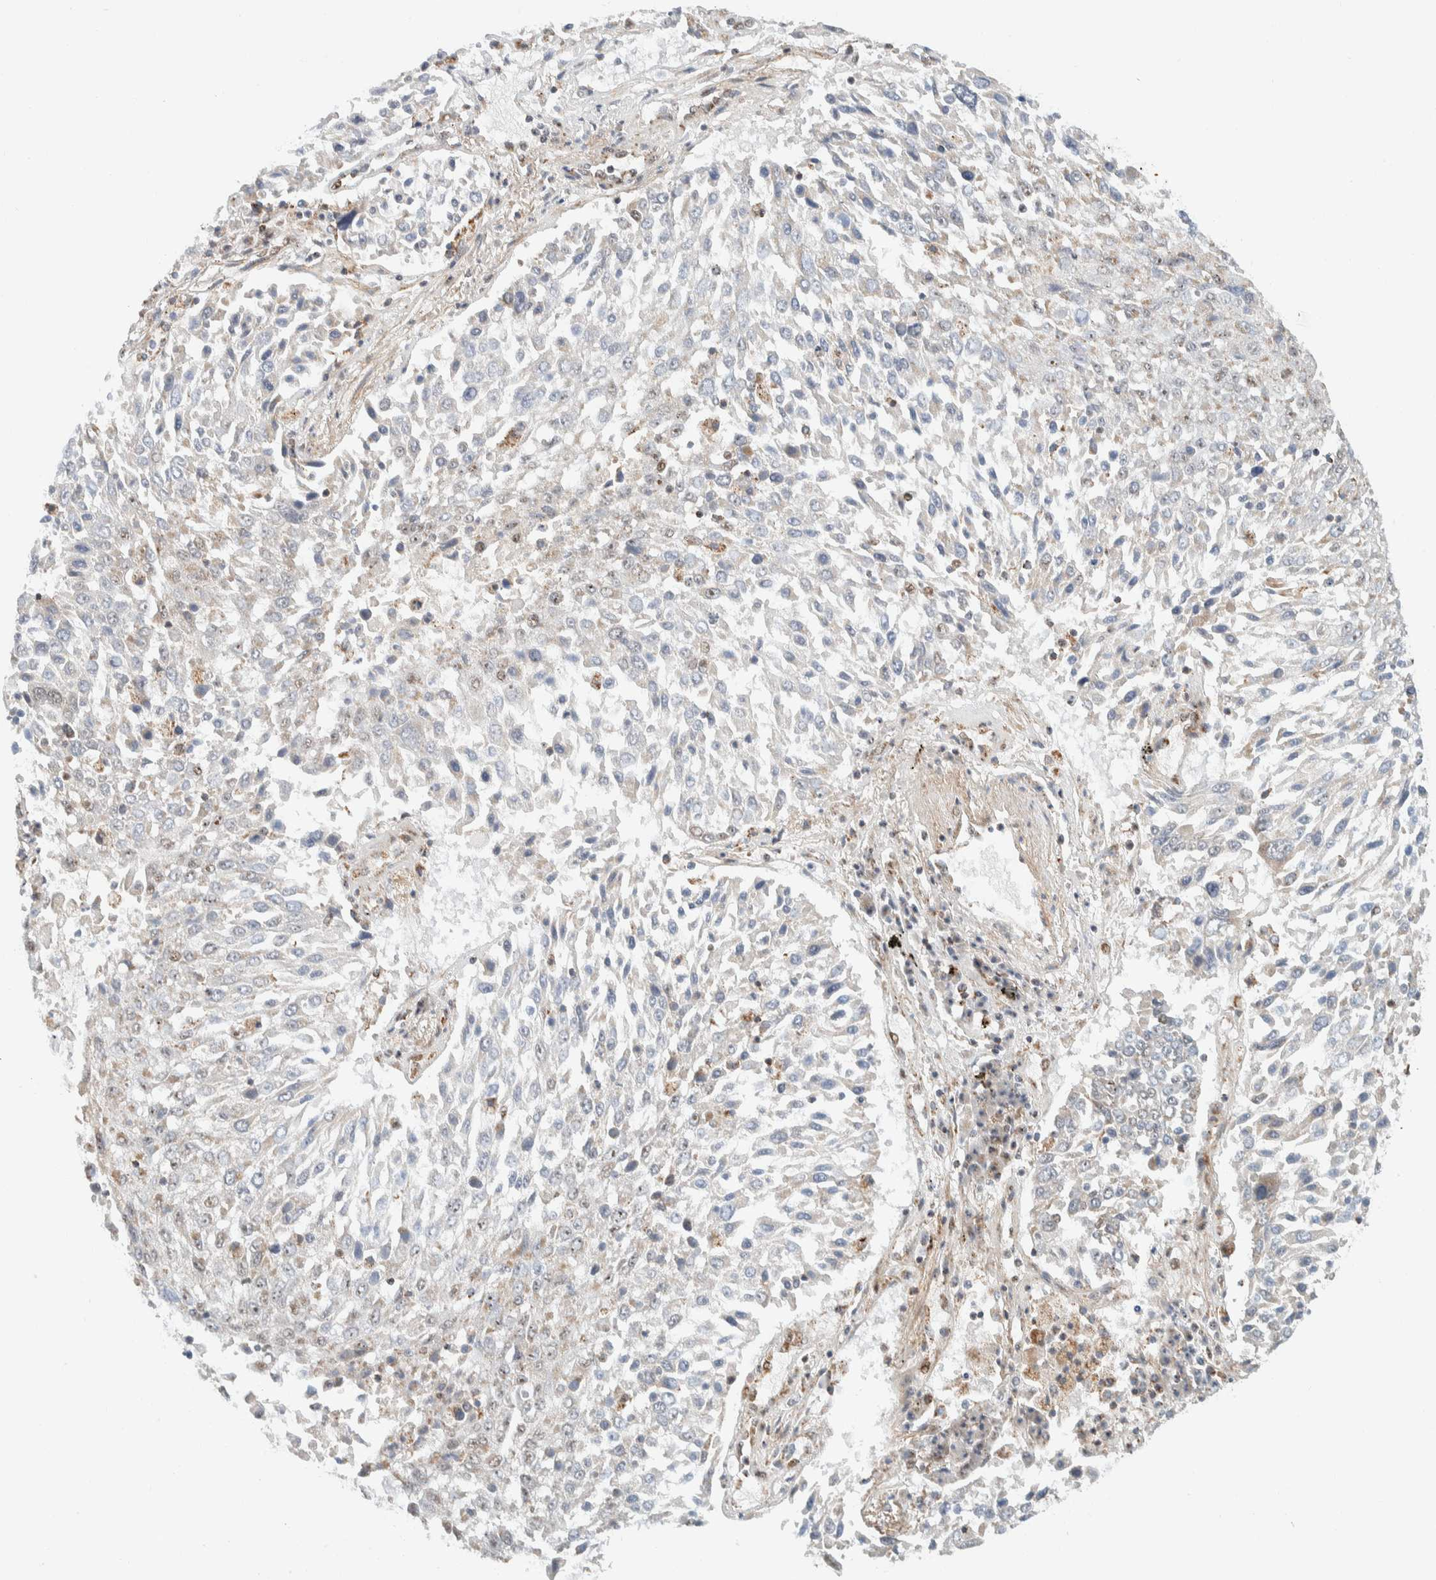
{"staining": {"intensity": "weak", "quantity": "<25%", "location": "cytoplasmic/membranous"}, "tissue": "lung cancer", "cell_type": "Tumor cells", "image_type": "cancer", "snomed": [{"axis": "morphology", "description": "Squamous cell carcinoma, NOS"}, {"axis": "topography", "description": "Lung"}], "caption": "IHC histopathology image of human squamous cell carcinoma (lung) stained for a protein (brown), which exhibits no expression in tumor cells.", "gene": "TSPAN32", "patient": {"sex": "male", "age": 65}}